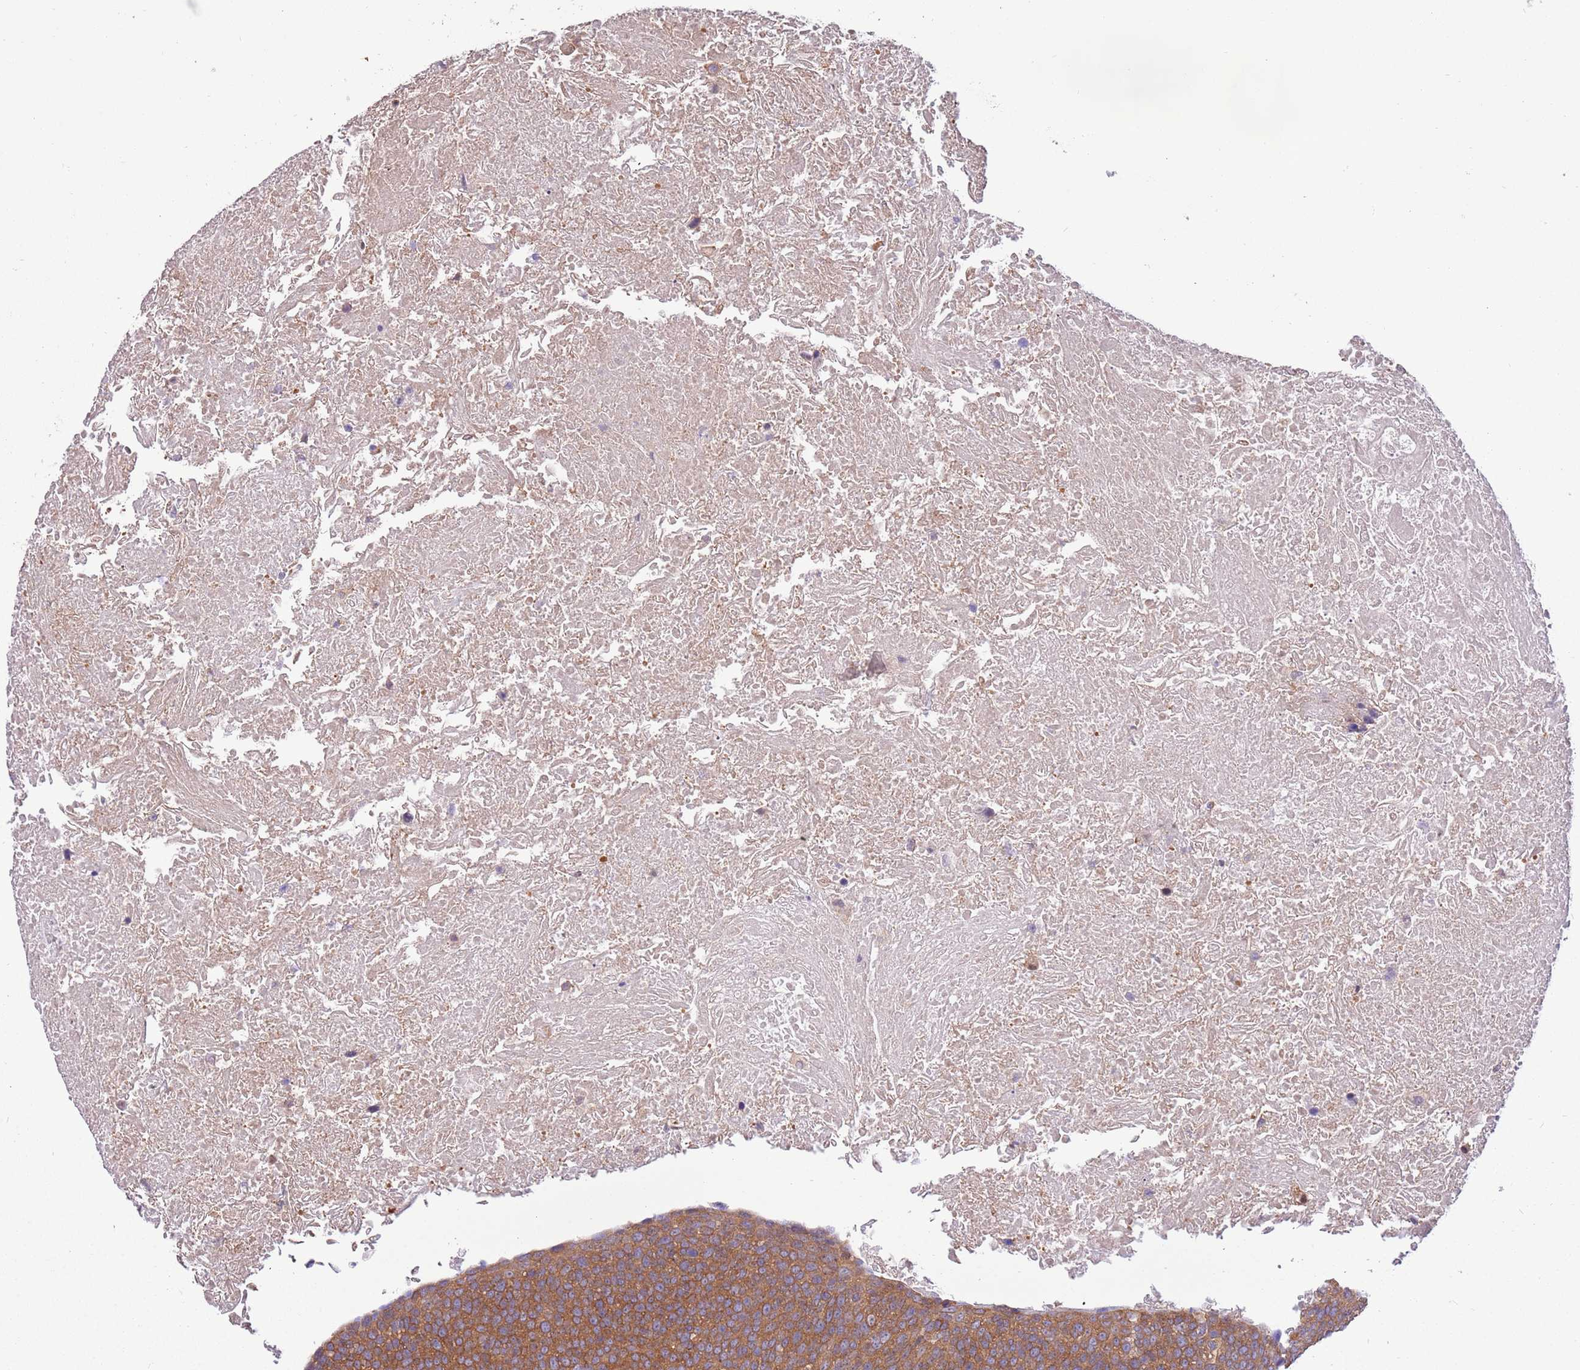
{"staining": {"intensity": "moderate", "quantity": ">75%", "location": "cytoplasmic/membranous"}, "tissue": "head and neck cancer", "cell_type": "Tumor cells", "image_type": "cancer", "snomed": [{"axis": "morphology", "description": "Squamous cell carcinoma, NOS"}, {"axis": "morphology", "description": "Squamous cell carcinoma, metastatic, NOS"}, {"axis": "topography", "description": "Lymph node"}, {"axis": "topography", "description": "Head-Neck"}], "caption": "The histopathology image reveals a brown stain indicating the presence of a protein in the cytoplasmic/membranous of tumor cells in head and neck squamous cell carcinoma.", "gene": "STIP1", "patient": {"sex": "male", "age": 62}}